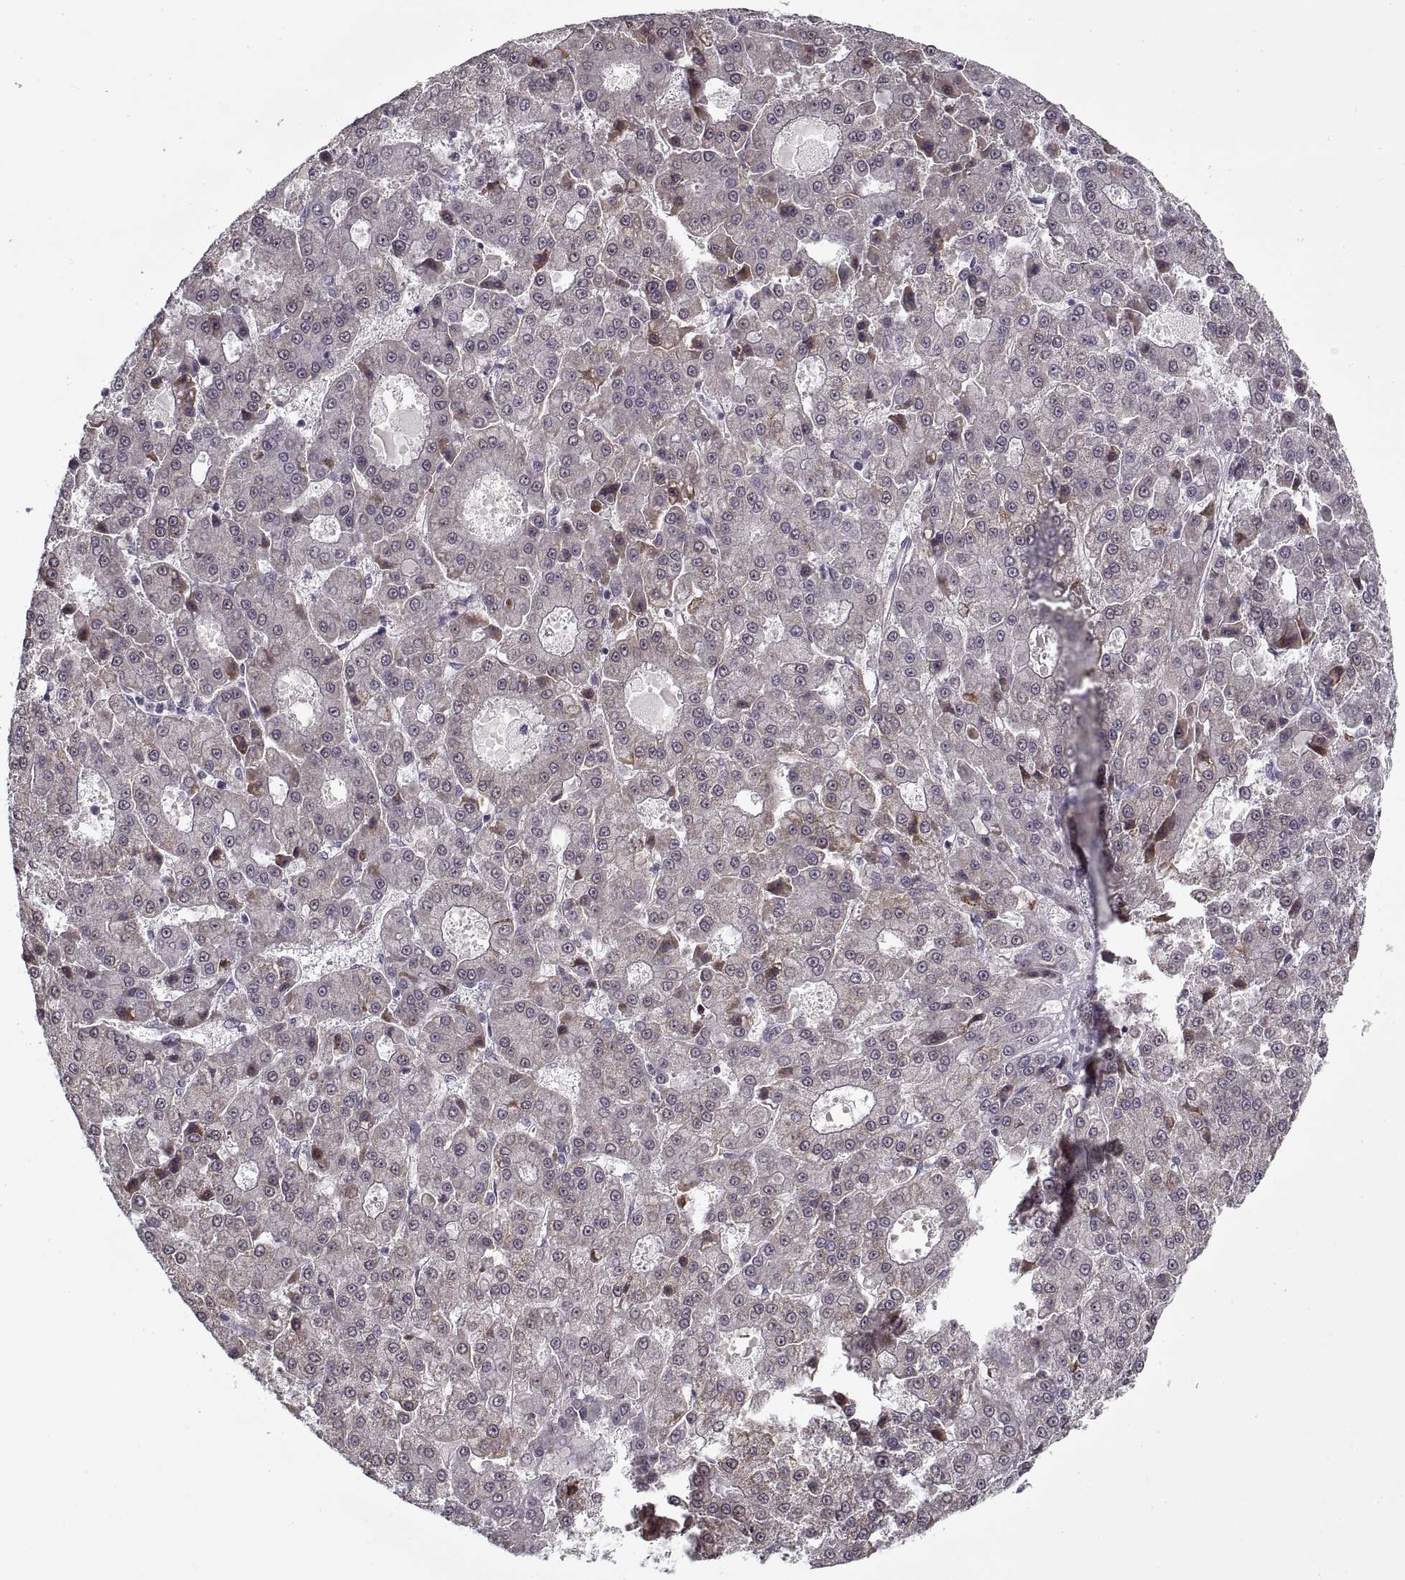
{"staining": {"intensity": "negative", "quantity": "none", "location": "none"}, "tissue": "liver cancer", "cell_type": "Tumor cells", "image_type": "cancer", "snomed": [{"axis": "morphology", "description": "Carcinoma, Hepatocellular, NOS"}, {"axis": "topography", "description": "Liver"}], "caption": "High magnification brightfield microscopy of liver hepatocellular carcinoma stained with DAB (brown) and counterstained with hematoxylin (blue): tumor cells show no significant expression. (DAB (3,3'-diaminobenzidine) immunohistochemistry with hematoxylin counter stain).", "gene": "LAMB2", "patient": {"sex": "male", "age": 70}}